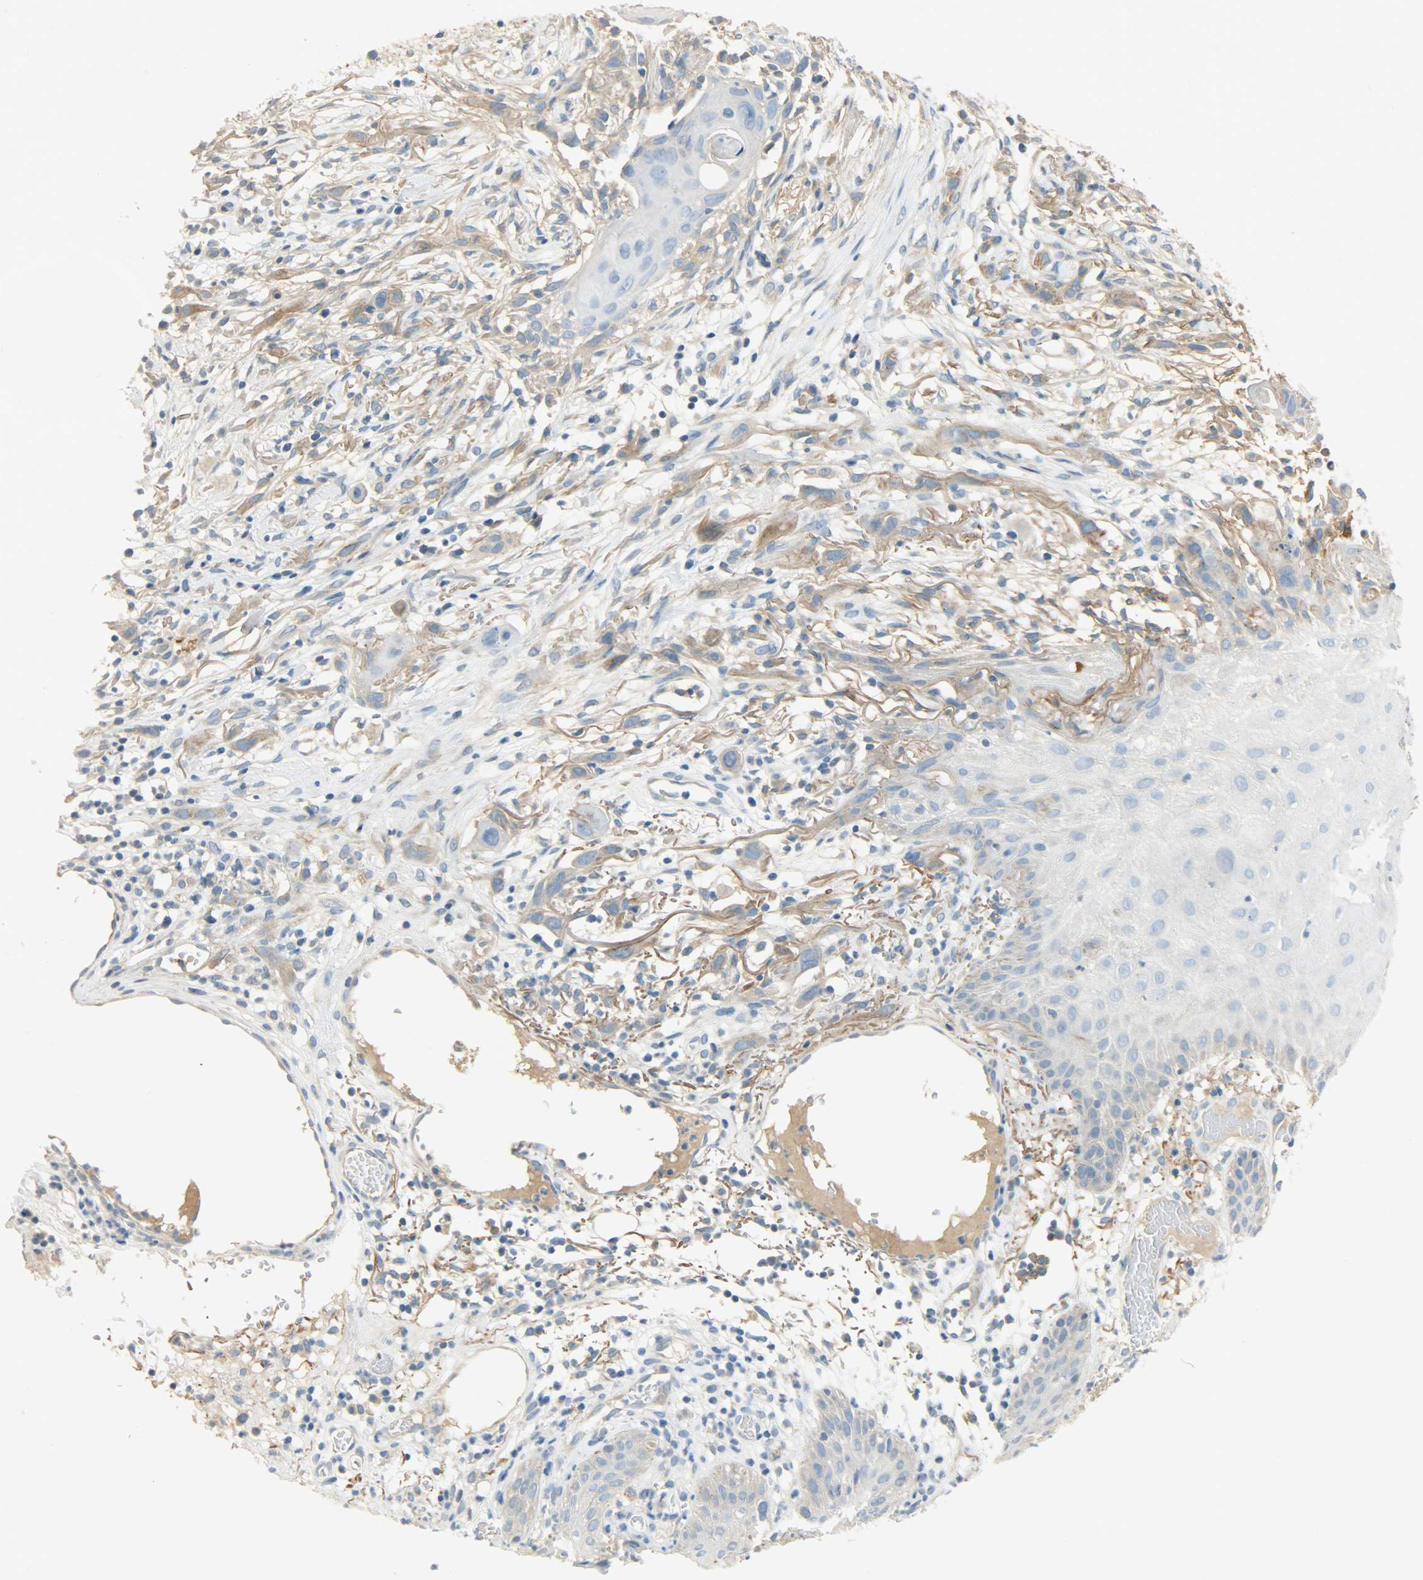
{"staining": {"intensity": "moderate", "quantity": ">75%", "location": "cytoplasmic/membranous"}, "tissue": "skin cancer", "cell_type": "Tumor cells", "image_type": "cancer", "snomed": [{"axis": "morphology", "description": "Normal tissue, NOS"}, {"axis": "morphology", "description": "Squamous cell carcinoma, NOS"}, {"axis": "topography", "description": "Skin"}], "caption": "Skin squamous cell carcinoma stained with a brown dye demonstrates moderate cytoplasmic/membranous positive positivity in about >75% of tumor cells.", "gene": "DSG2", "patient": {"sex": "female", "age": 59}}